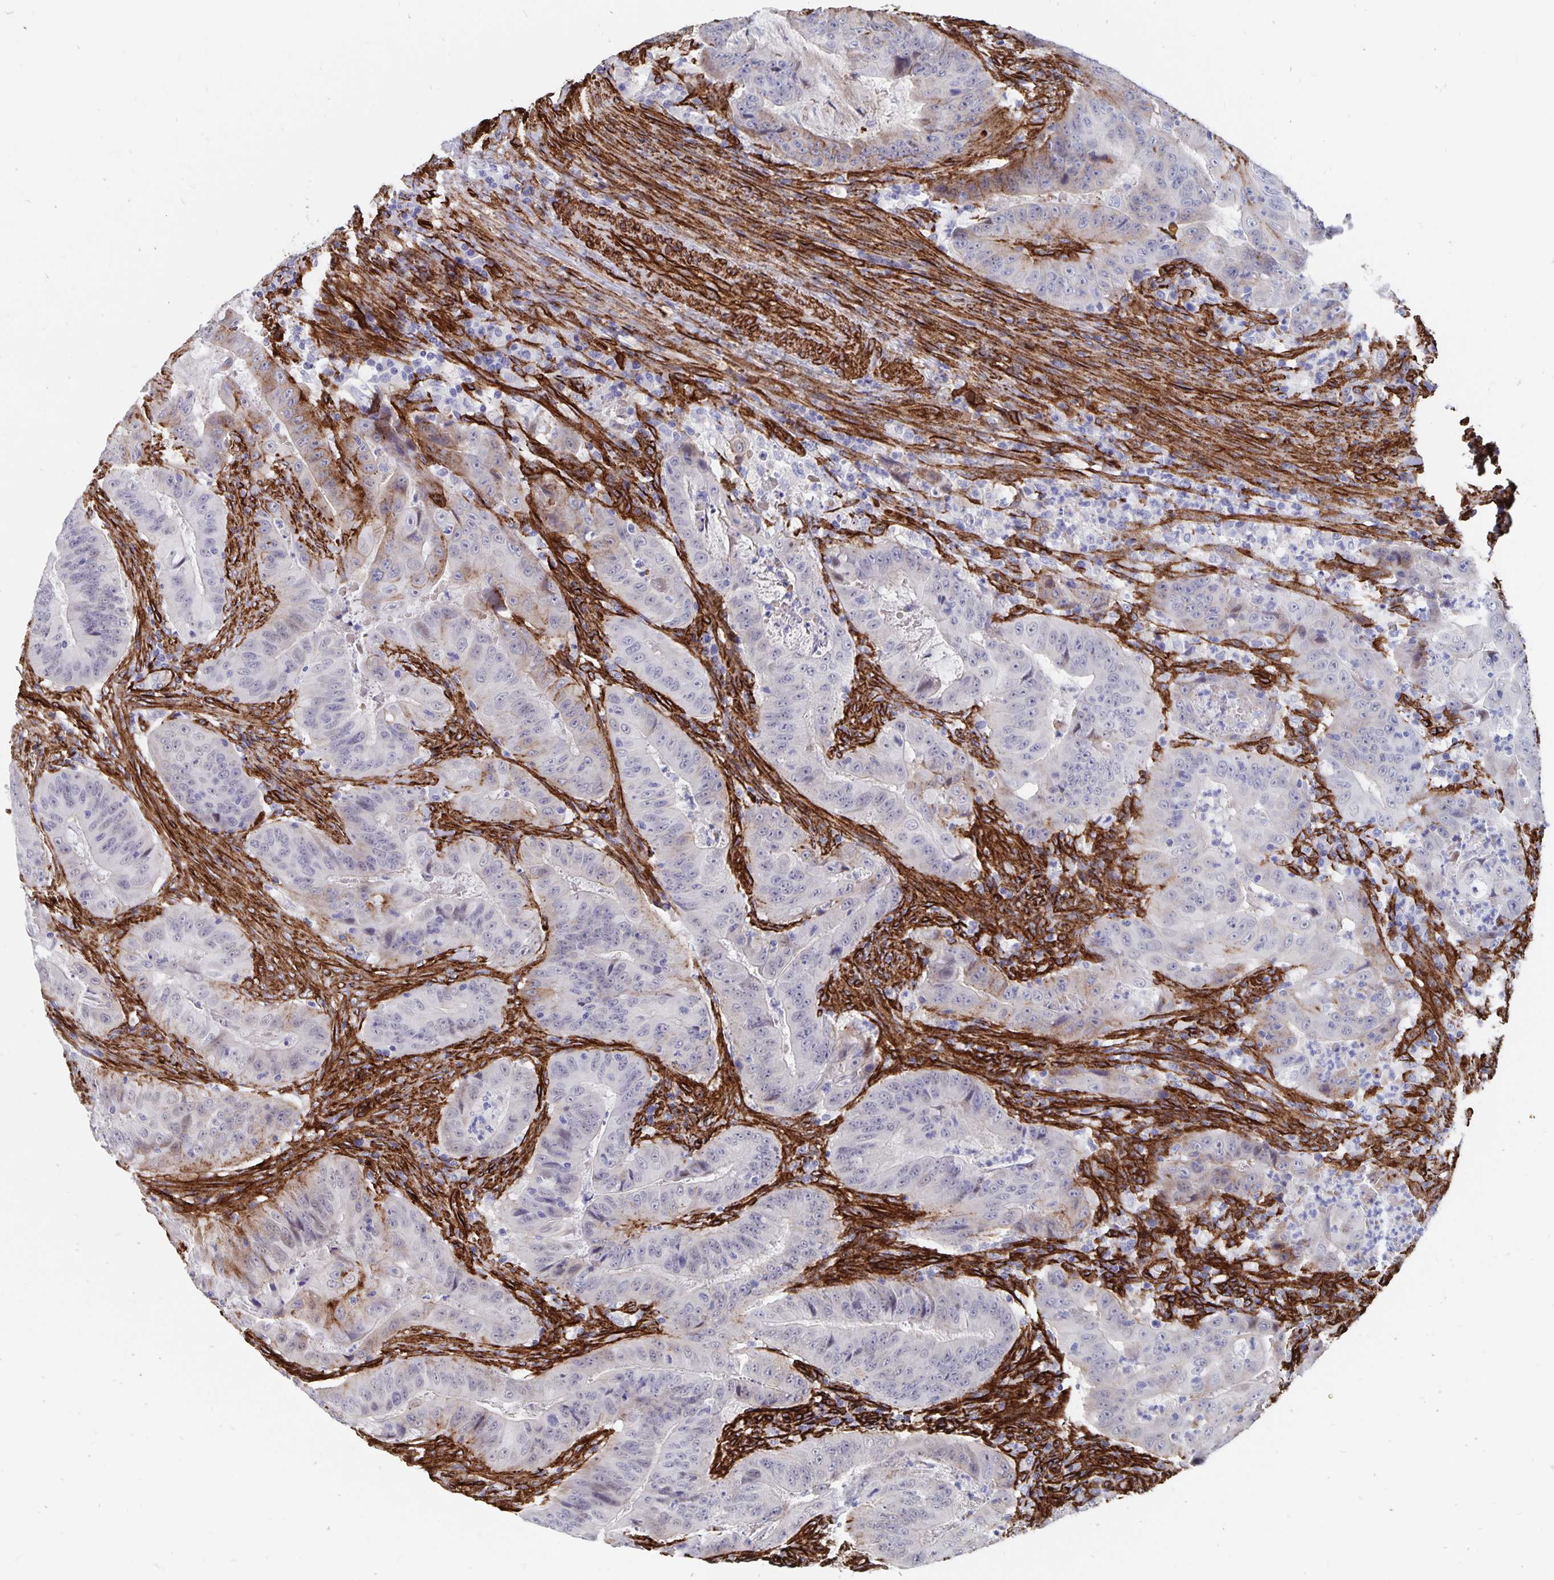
{"staining": {"intensity": "negative", "quantity": "none", "location": "none"}, "tissue": "colorectal cancer", "cell_type": "Tumor cells", "image_type": "cancer", "snomed": [{"axis": "morphology", "description": "Adenocarcinoma, NOS"}, {"axis": "topography", "description": "Colon"}], "caption": "Tumor cells show no significant protein staining in colorectal cancer. Brightfield microscopy of immunohistochemistry stained with DAB (3,3'-diaminobenzidine) (brown) and hematoxylin (blue), captured at high magnification.", "gene": "DCHS2", "patient": {"sex": "male", "age": 33}}